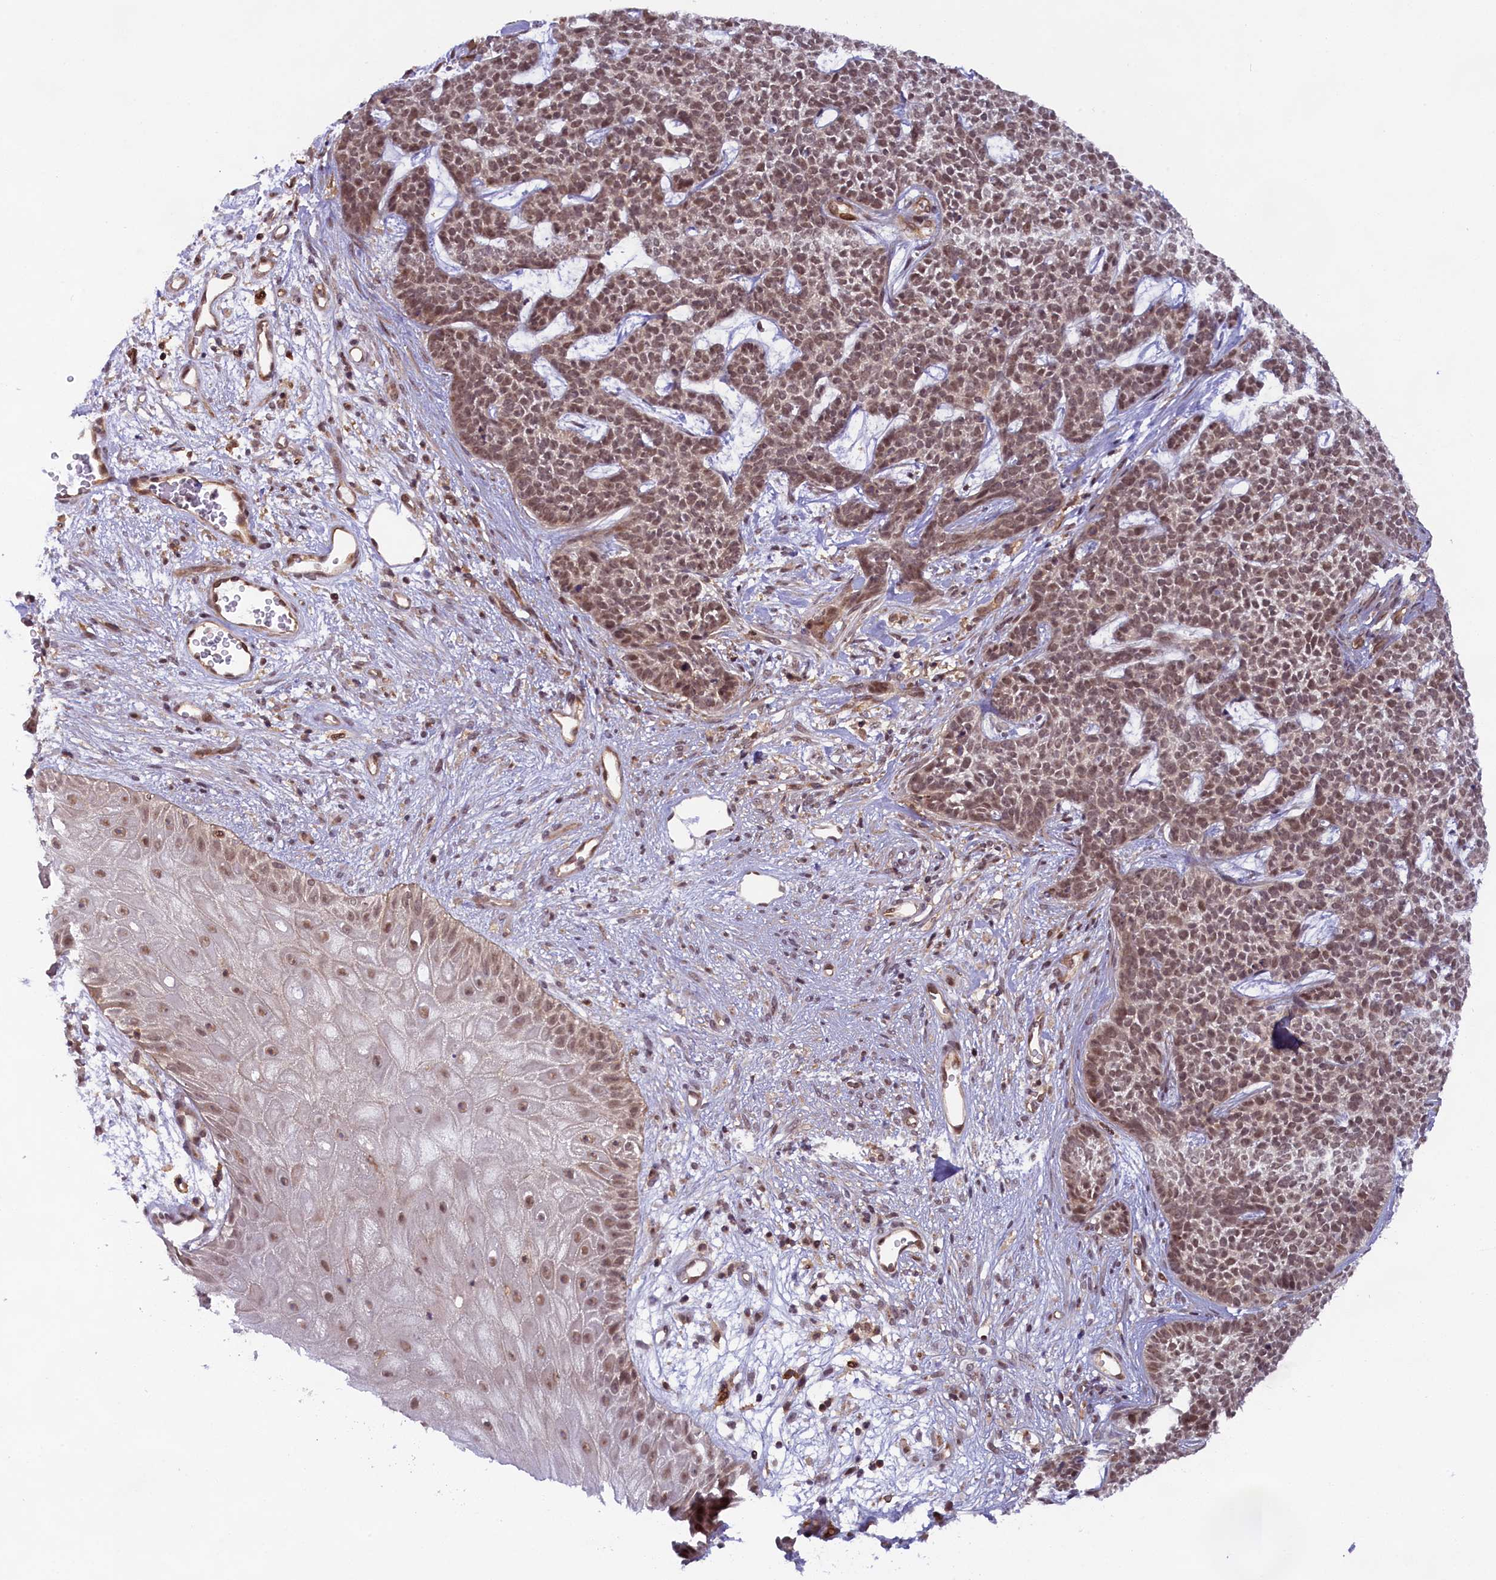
{"staining": {"intensity": "moderate", "quantity": ">75%", "location": "nuclear"}, "tissue": "skin cancer", "cell_type": "Tumor cells", "image_type": "cancer", "snomed": [{"axis": "morphology", "description": "Basal cell carcinoma"}, {"axis": "topography", "description": "Skin"}], "caption": "Immunohistochemical staining of skin cancer (basal cell carcinoma) reveals moderate nuclear protein positivity in about >75% of tumor cells.", "gene": "FCHO1", "patient": {"sex": "female", "age": 84}}